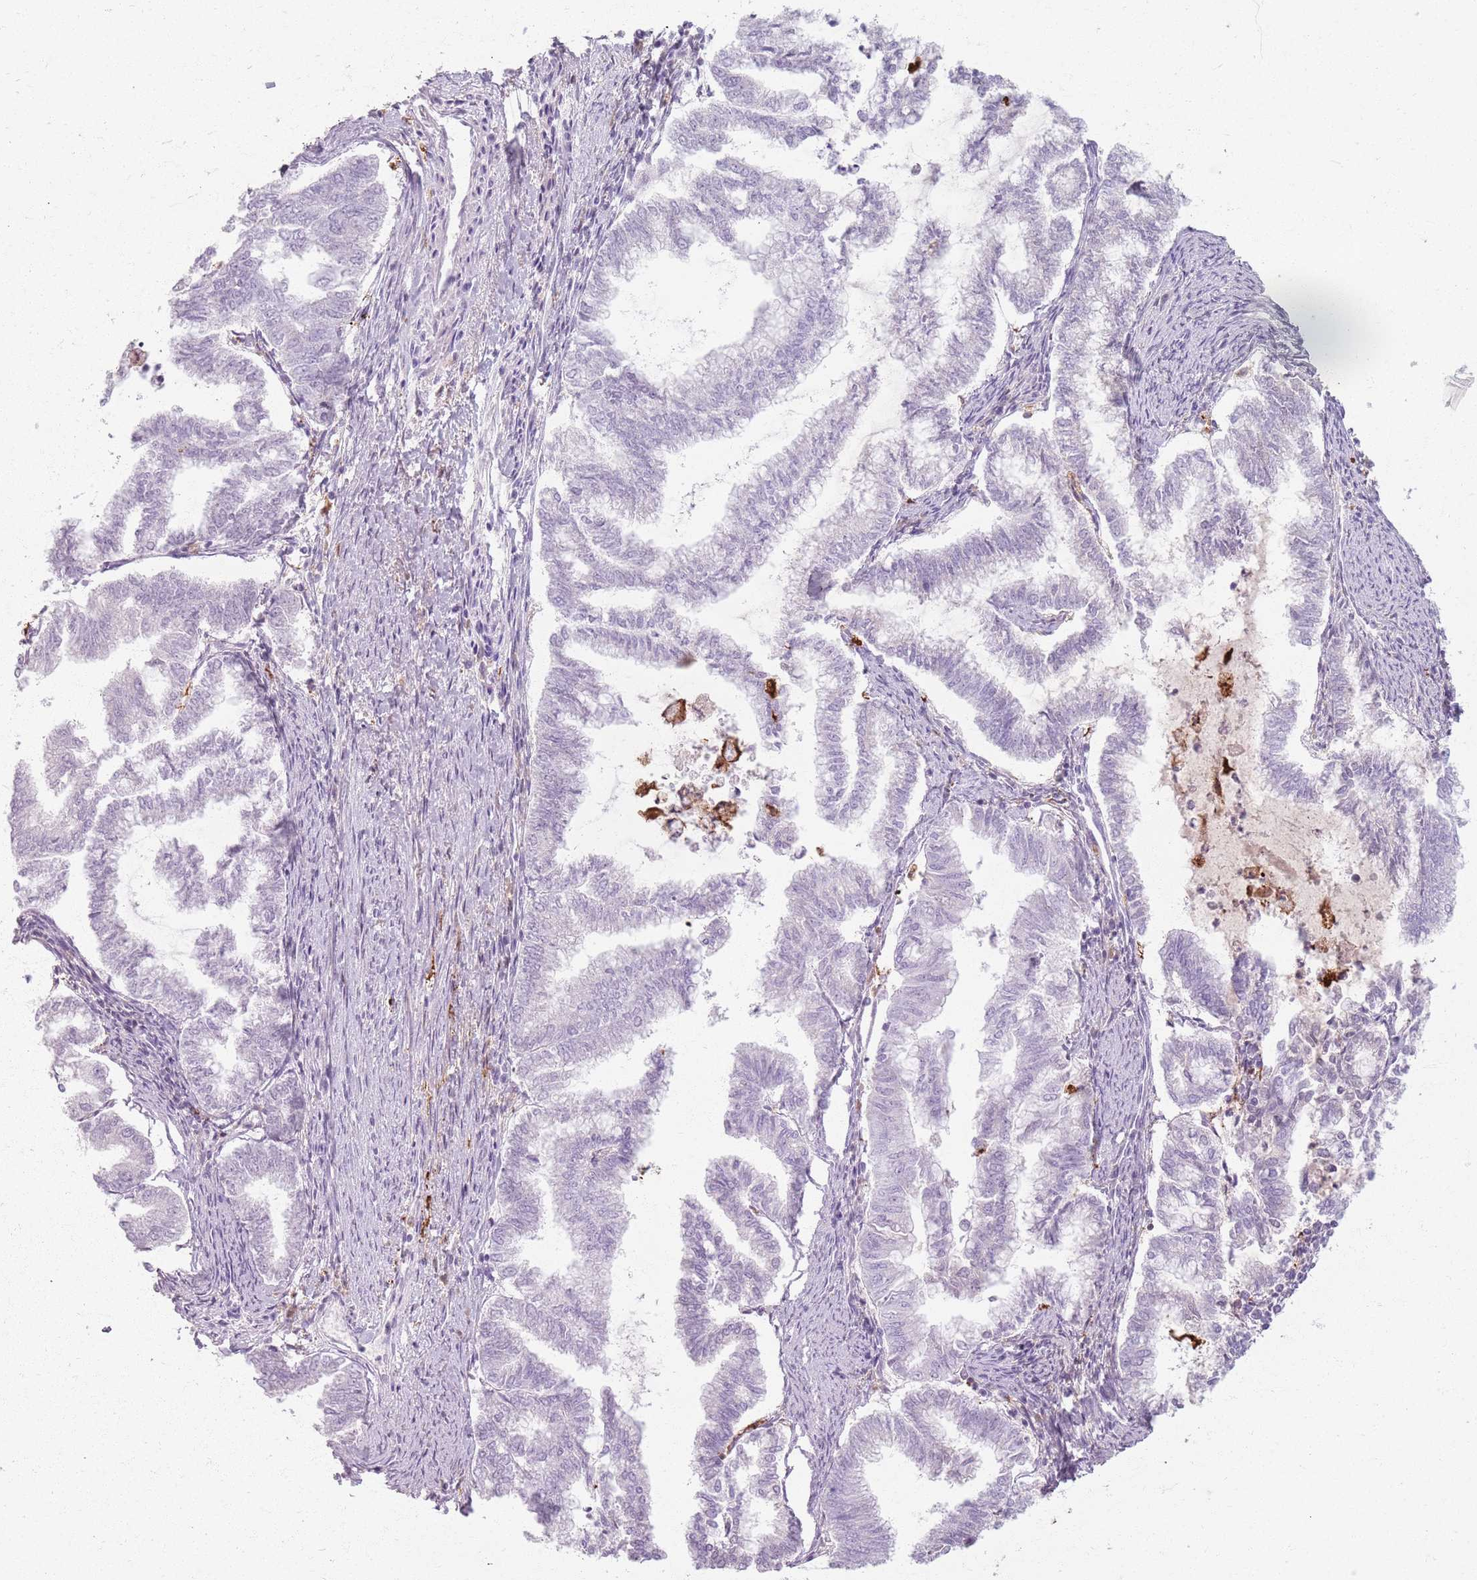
{"staining": {"intensity": "negative", "quantity": "none", "location": "none"}, "tissue": "endometrial cancer", "cell_type": "Tumor cells", "image_type": "cancer", "snomed": [{"axis": "morphology", "description": "Adenocarcinoma, NOS"}, {"axis": "topography", "description": "Endometrium"}], "caption": "Immunohistochemical staining of endometrial cancer (adenocarcinoma) reveals no significant positivity in tumor cells. (IHC, brightfield microscopy, high magnification).", "gene": "GDPGP1", "patient": {"sex": "female", "age": 79}}